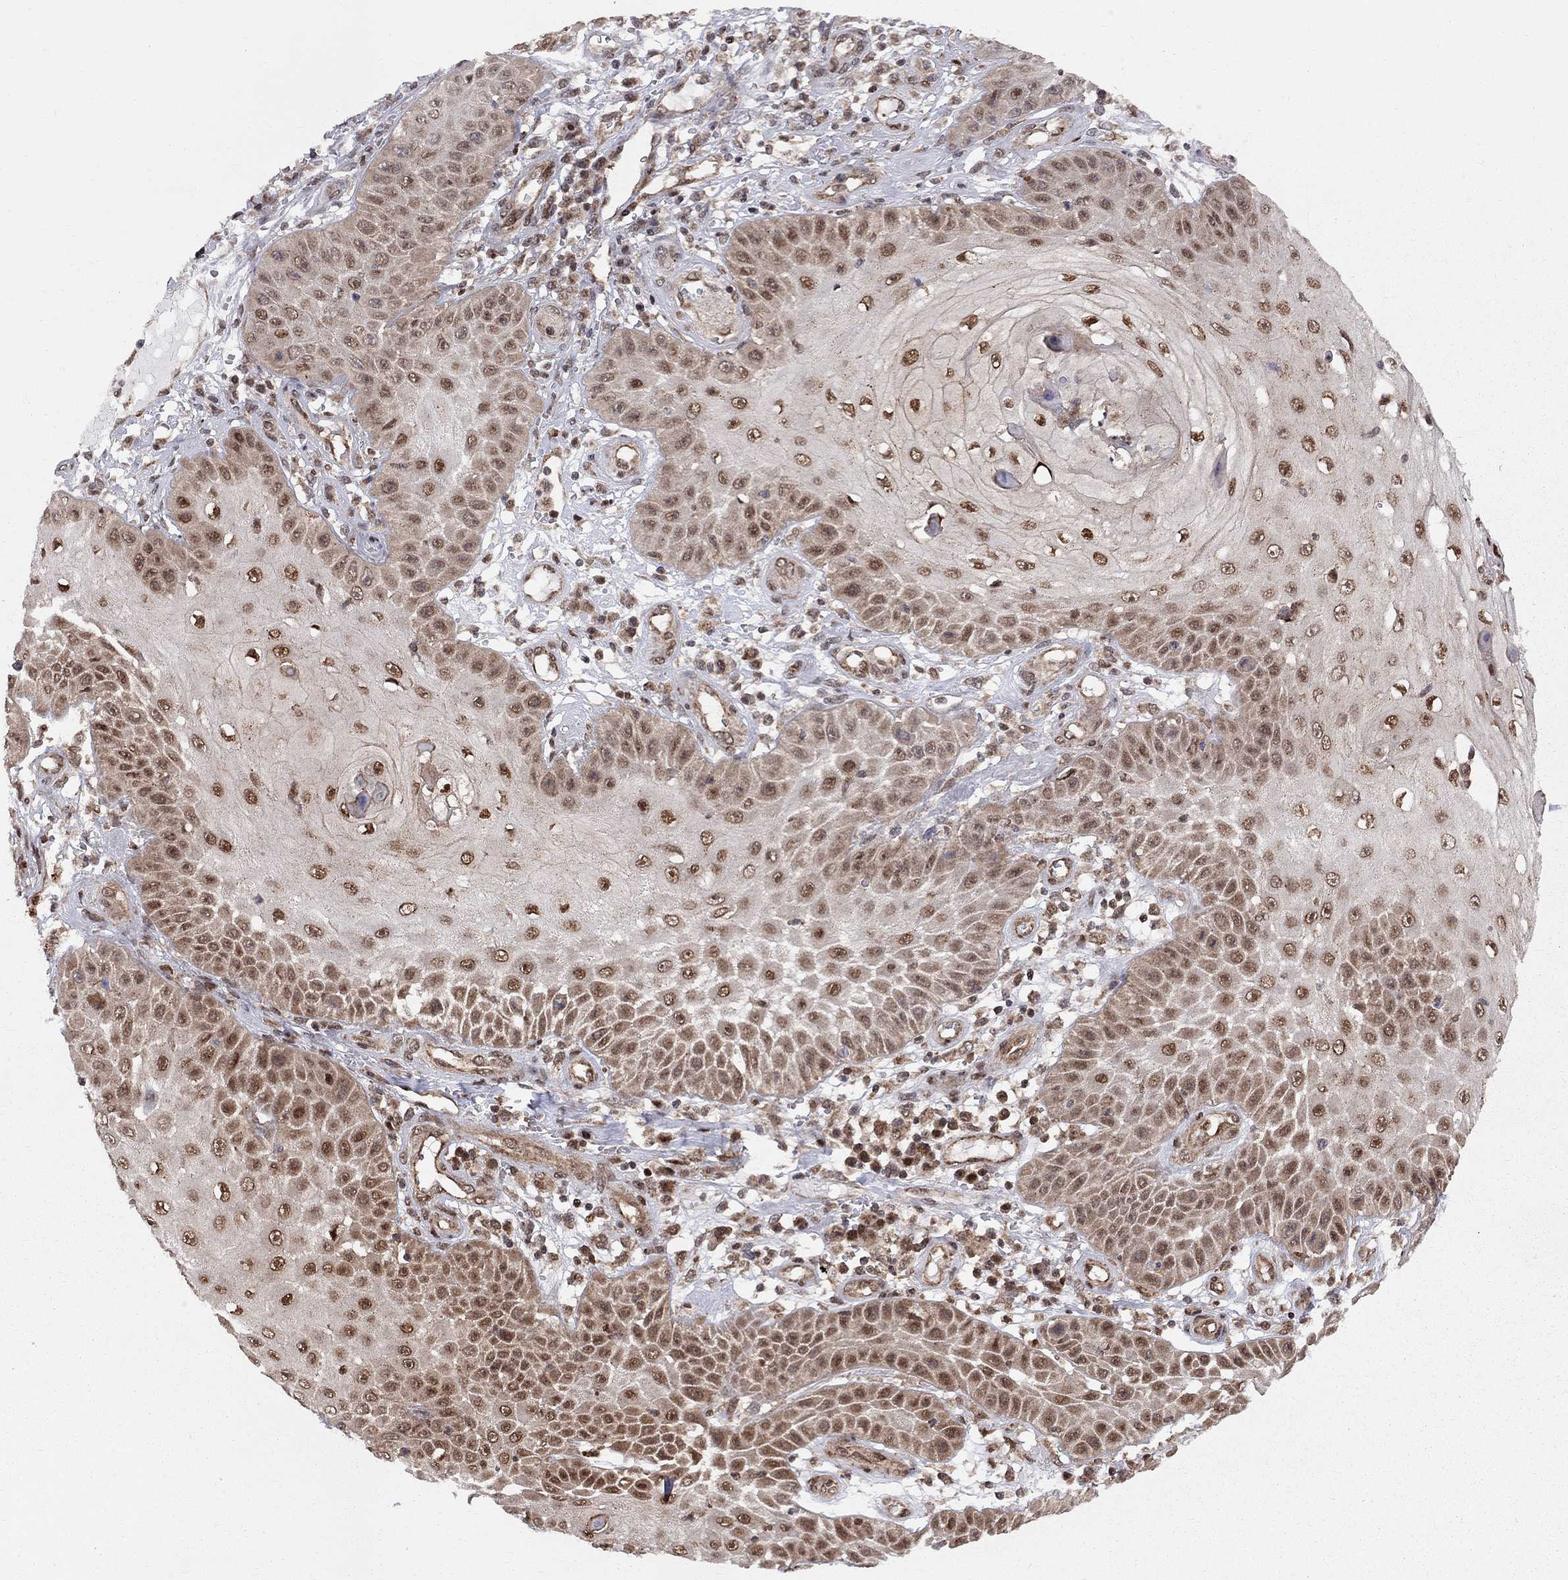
{"staining": {"intensity": "strong", "quantity": "25%-75%", "location": "cytoplasmic/membranous,nuclear"}, "tissue": "skin cancer", "cell_type": "Tumor cells", "image_type": "cancer", "snomed": [{"axis": "morphology", "description": "Squamous cell carcinoma, NOS"}, {"axis": "topography", "description": "Skin"}], "caption": "Strong cytoplasmic/membranous and nuclear positivity is present in about 25%-75% of tumor cells in skin cancer (squamous cell carcinoma).", "gene": "ELOB", "patient": {"sex": "male", "age": 70}}